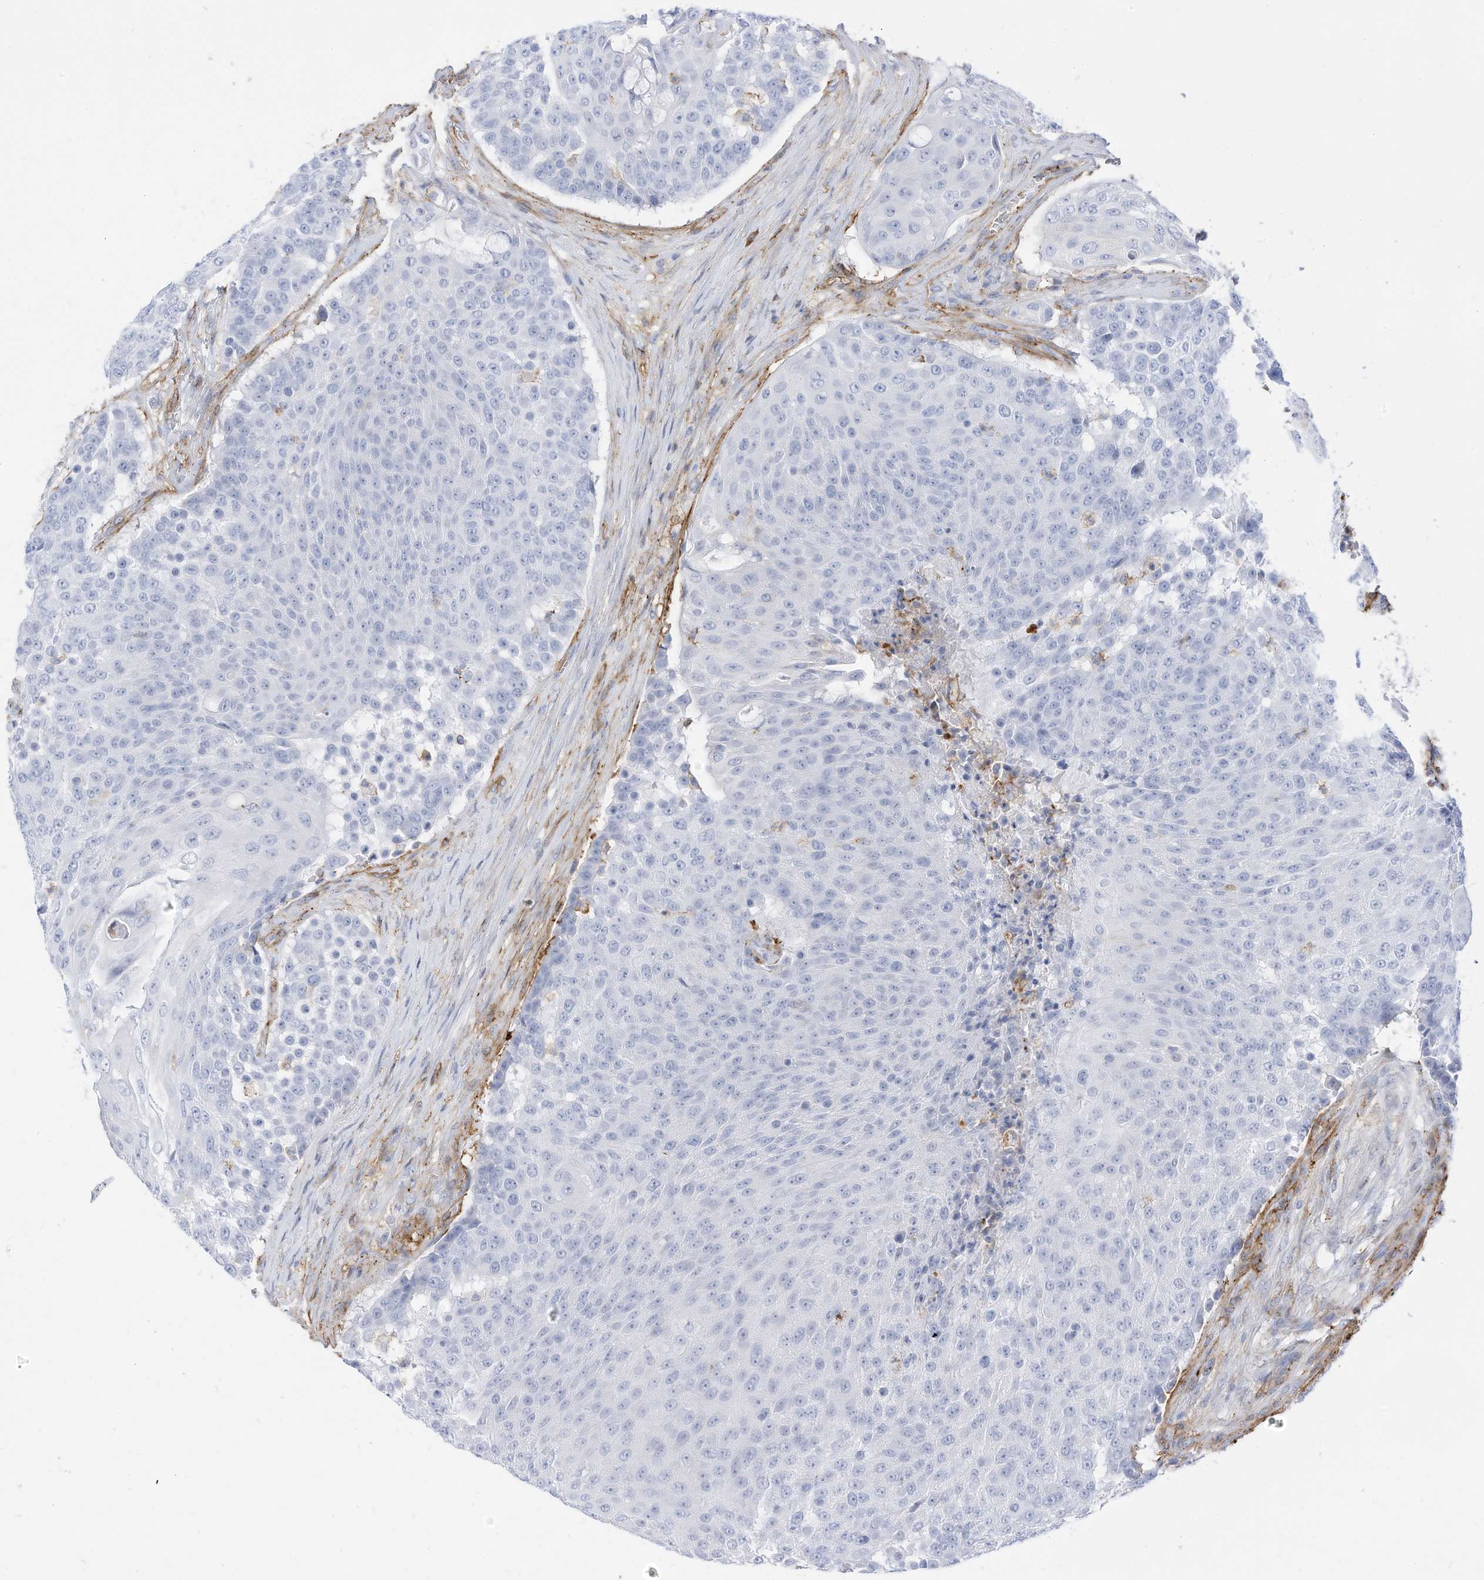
{"staining": {"intensity": "negative", "quantity": "none", "location": "none"}, "tissue": "urothelial cancer", "cell_type": "Tumor cells", "image_type": "cancer", "snomed": [{"axis": "morphology", "description": "Urothelial carcinoma, High grade"}, {"axis": "topography", "description": "Urinary bladder"}], "caption": "Photomicrograph shows no significant protein staining in tumor cells of urothelial cancer.", "gene": "TXNDC9", "patient": {"sex": "female", "age": 63}}